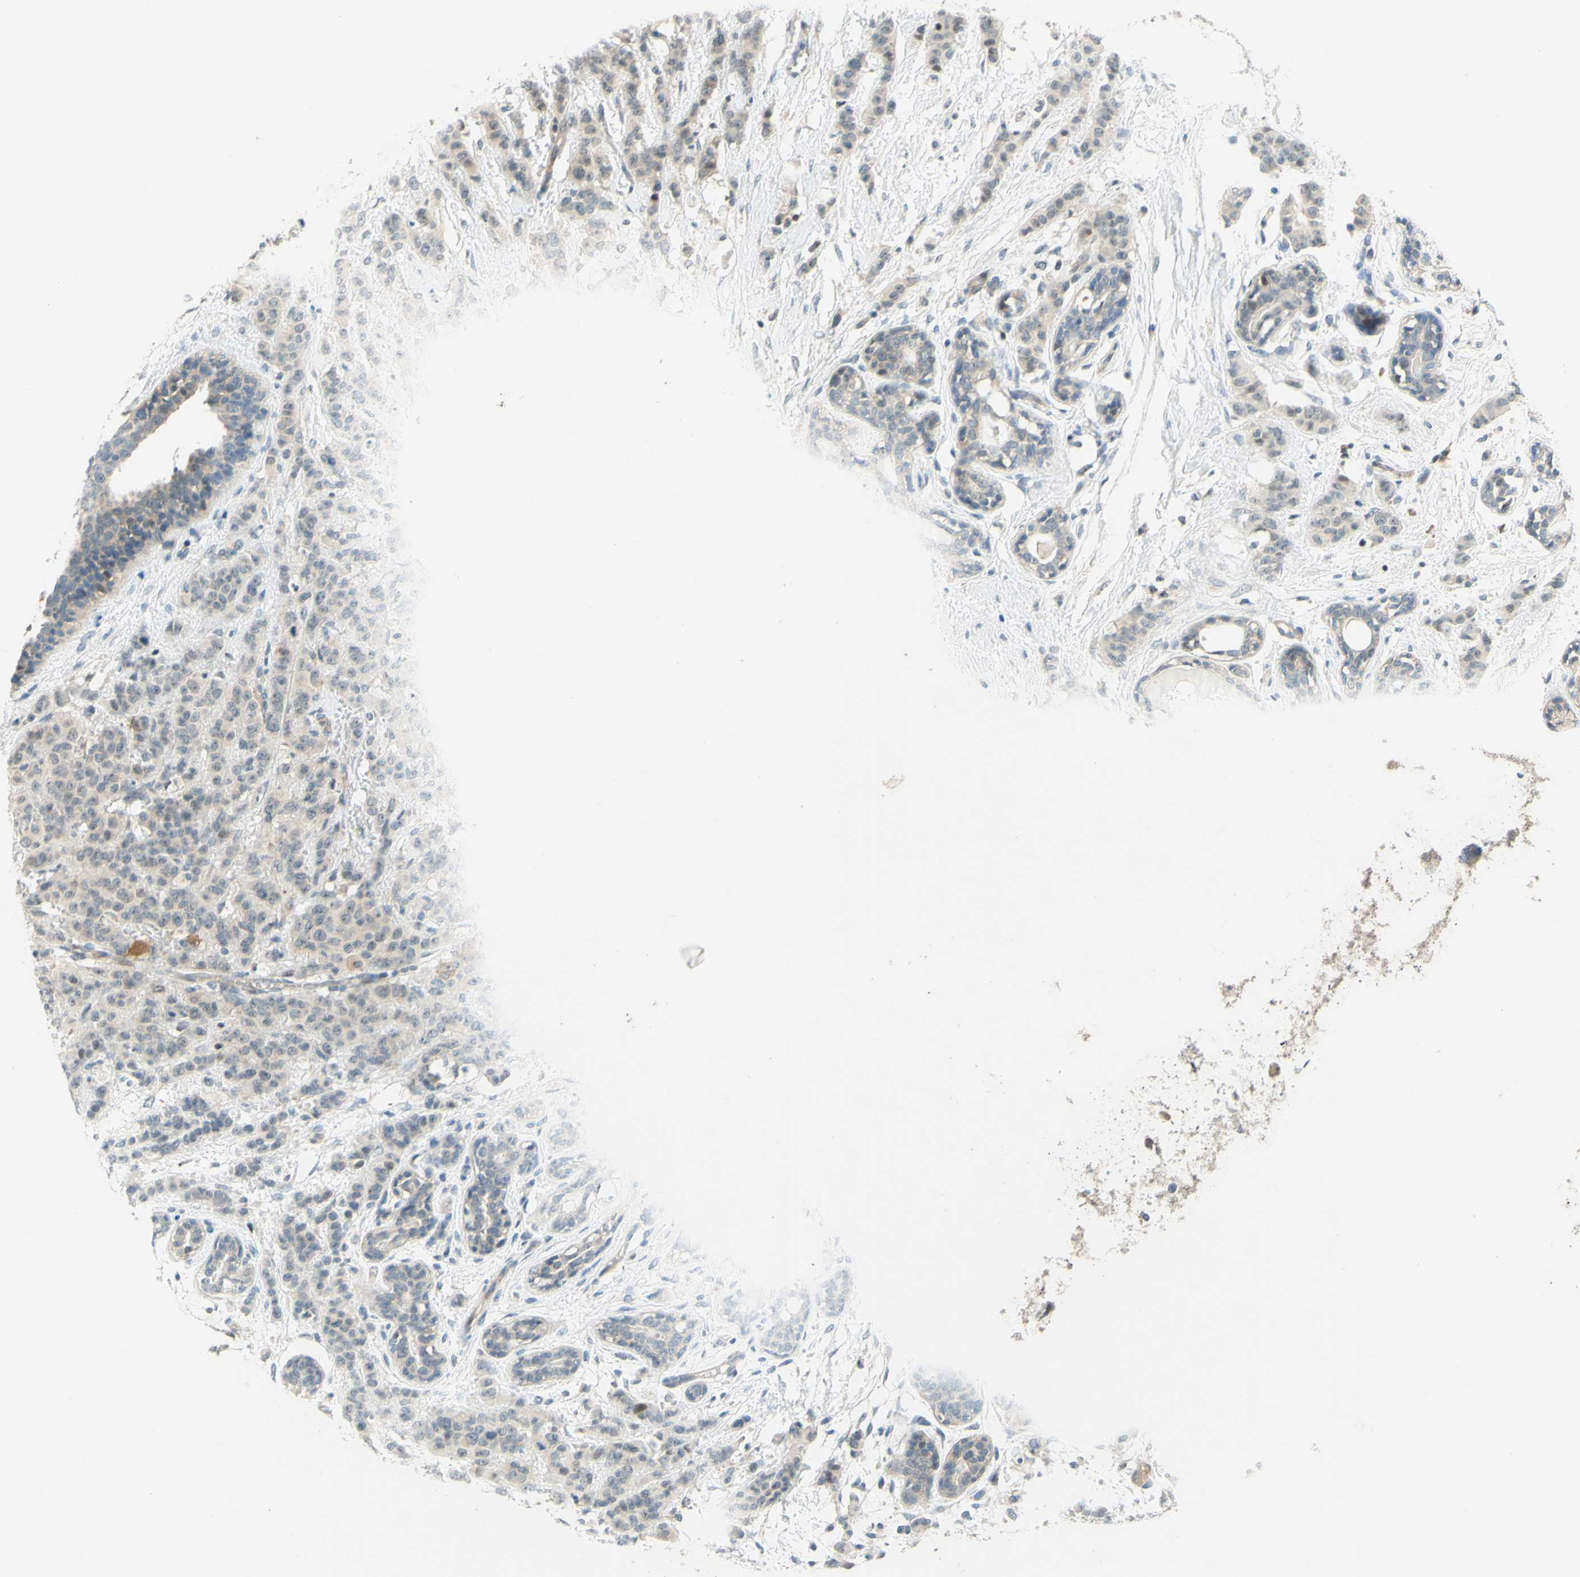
{"staining": {"intensity": "weak", "quantity": "<25%", "location": "cytoplasmic/membranous"}, "tissue": "breast cancer", "cell_type": "Tumor cells", "image_type": "cancer", "snomed": [{"axis": "morphology", "description": "Normal tissue, NOS"}, {"axis": "morphology", "description": "Duct carcinoma"}, {"axis": "topography", "description": "Breast"}], "caption": "This is an immunohistochemistry micrograph of human breast cancer. There is no positivity in tumor cells.", "gene": "C2CD2L", "patient": {"sex": "female", "age": 40}}